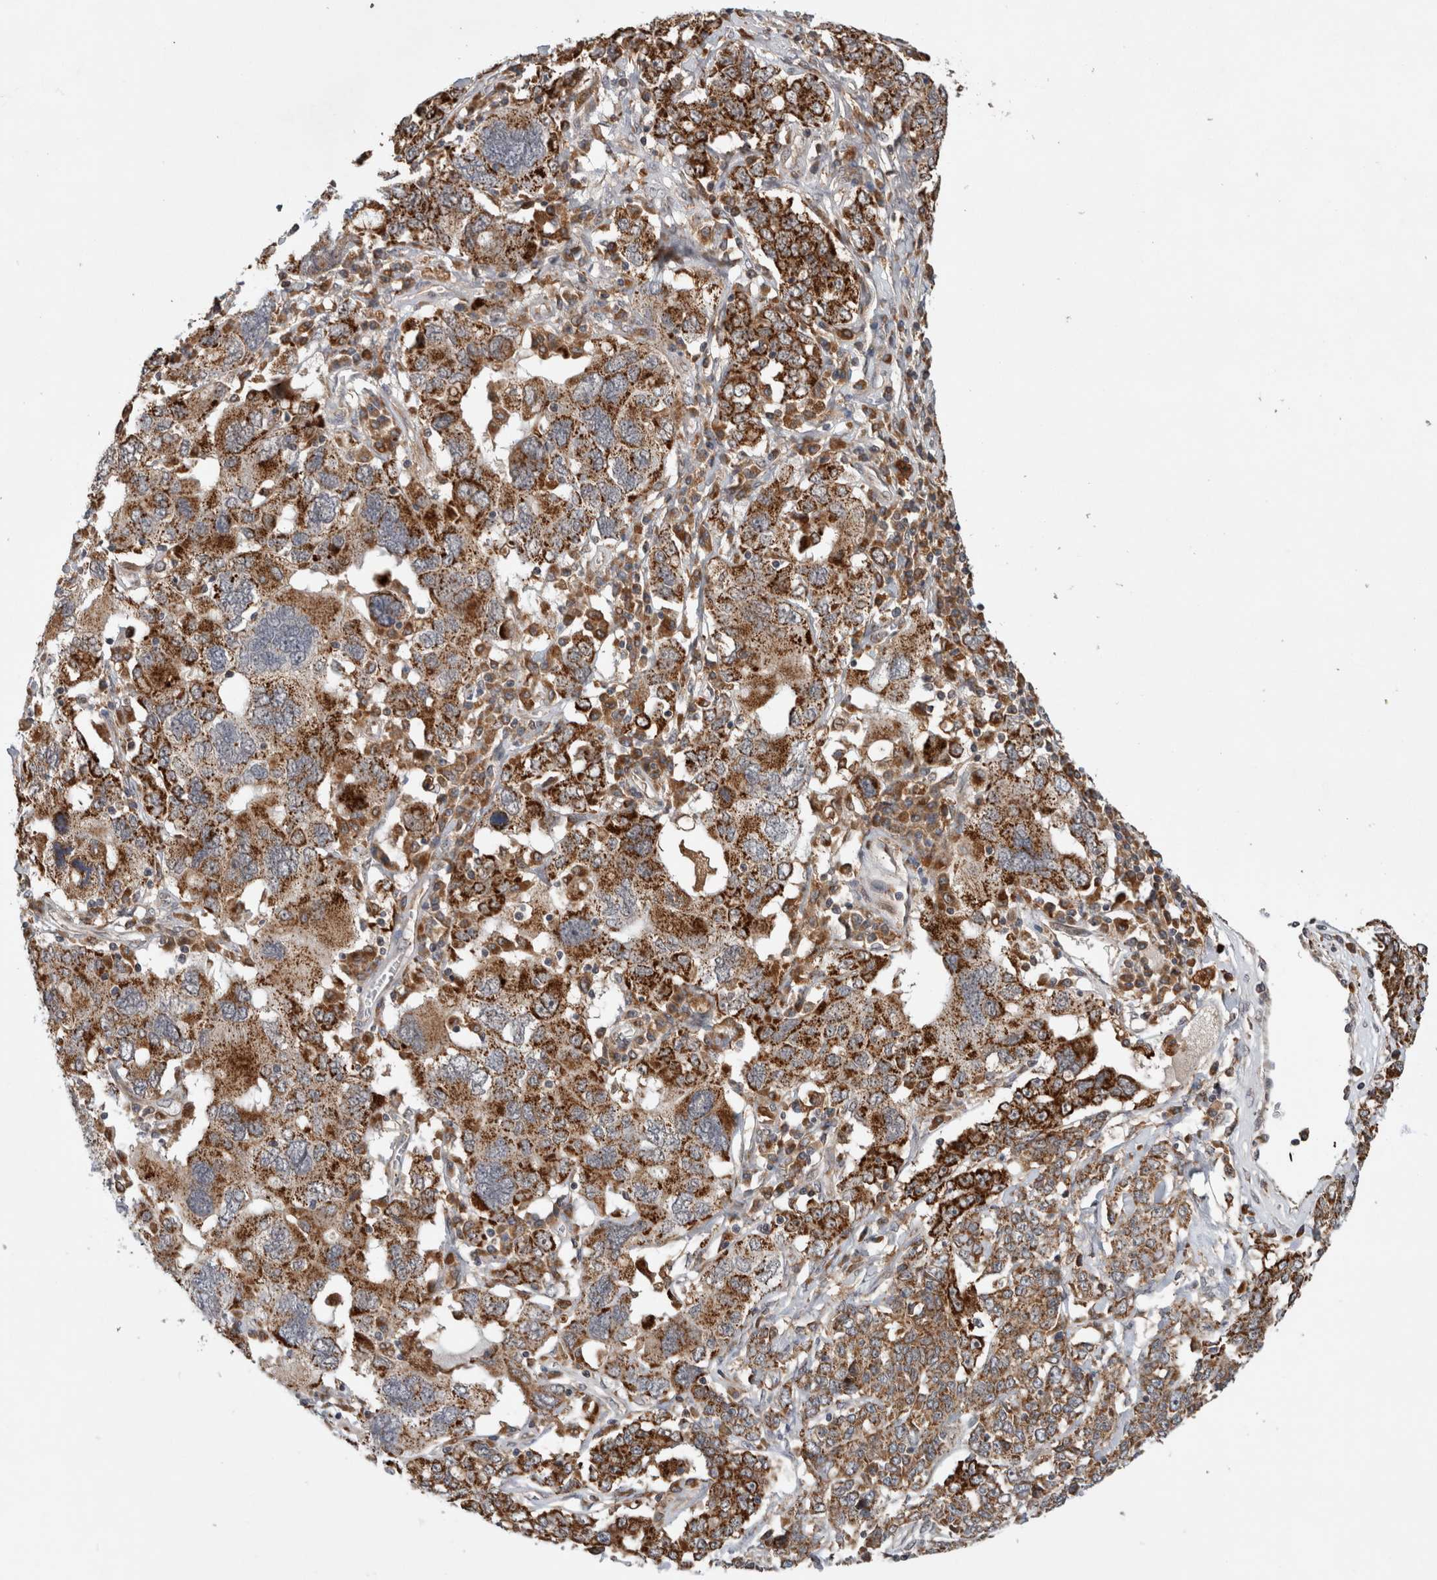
{"staining": {"intensity": "strong", "quantity": ">75%", "location": "cytoplasmic/membranous"}, "tissue": "ovarian cancer", "cell_type": "Tumor cells", "image_type": "cancer", "snomed": [{"axis": "morphology", "description": "Carcinoma, endometroid"}, {"axis": "topography", "description": "Ovary"}], "caption": "Immunohistochemical staining of human ovarian endometroid carcinoma displays strong cytoplasmic/membranous protein positivity in approximately >75% of tumor cells. (DAB IHC, brown staining for protein, blue staining for nuclei).", "gene": "ADGRL3", "patient": {"sex": "female", "age": 62}}